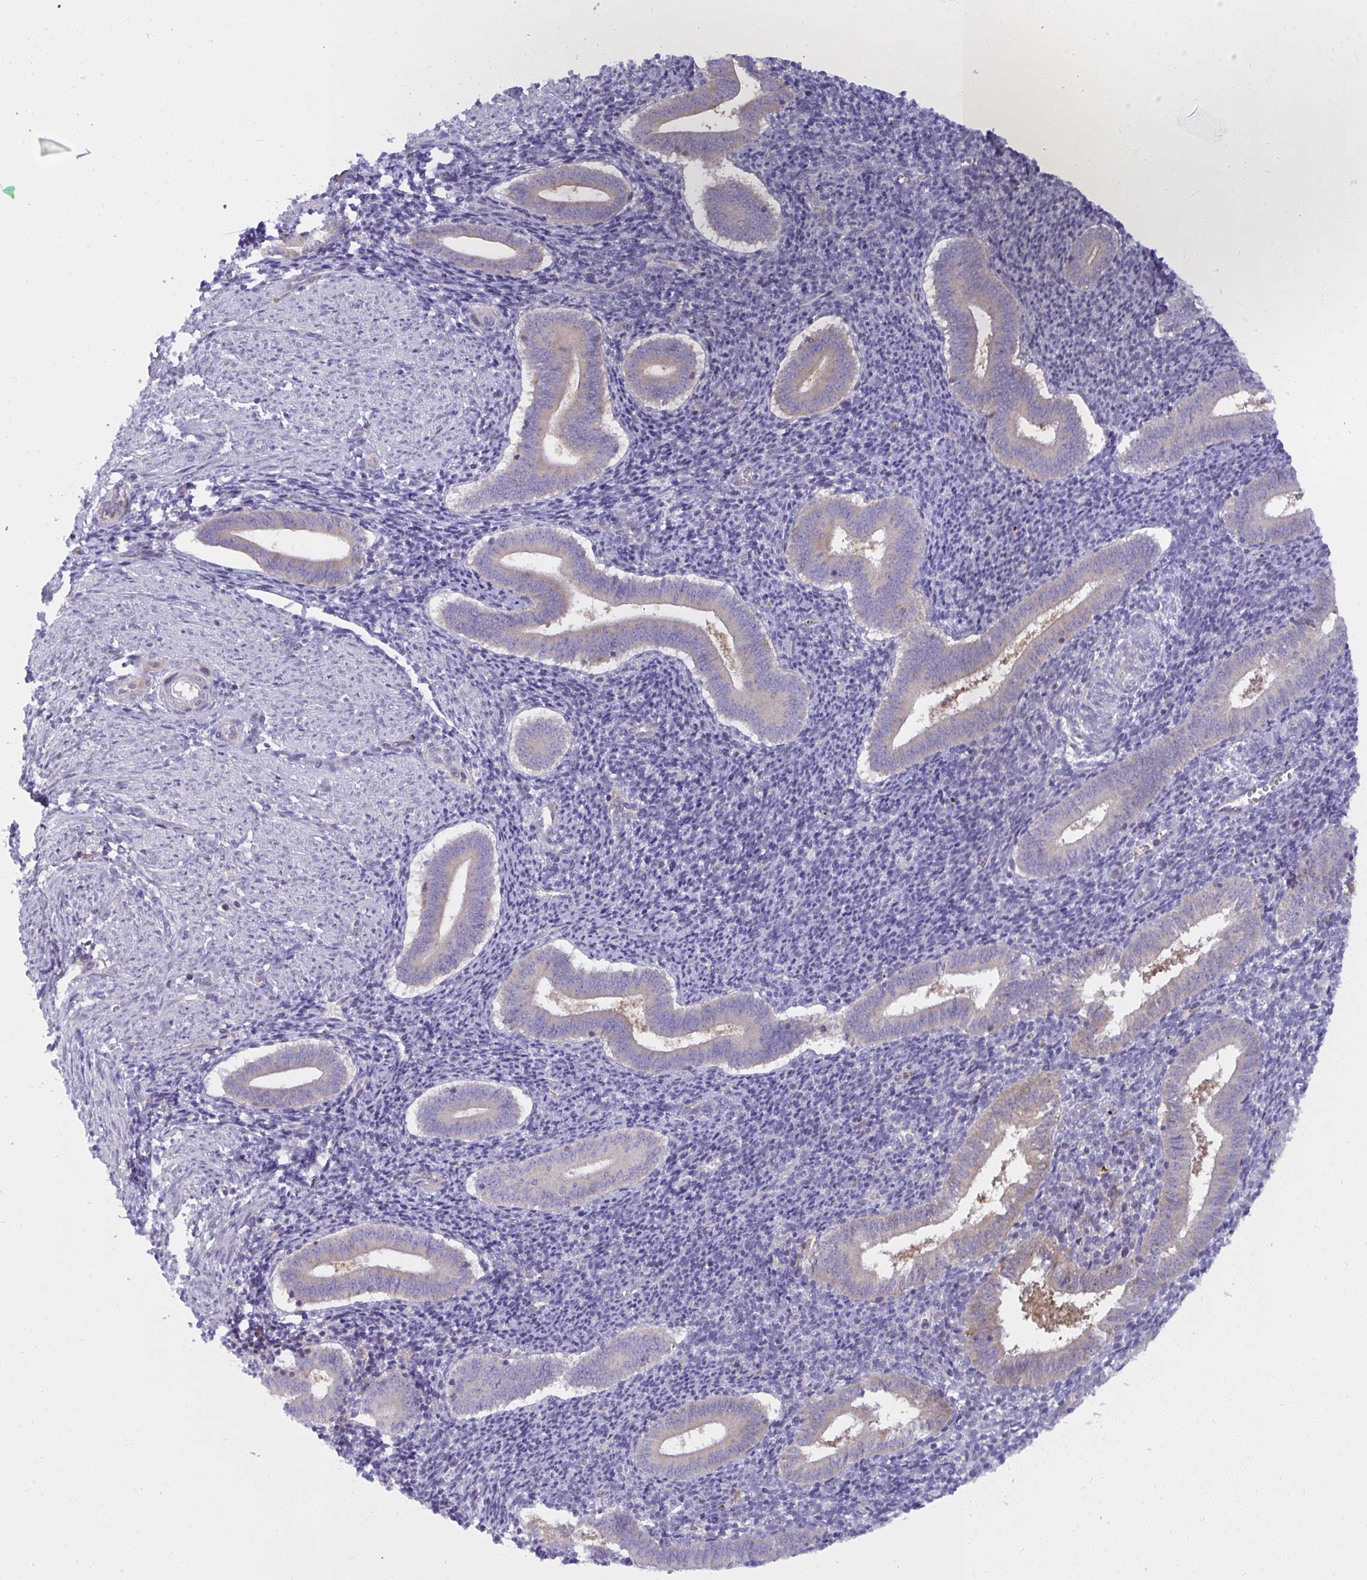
{"staining": {"intensity": "negative", "quantity": "none", "location": "none"}, "tissue": "endometrium", "cell_type": "Cells in endometrial stroma", "image_type": "normal", "snomed": [{"axis": "morphology", "description": "Normal tissue, NOS"}, {"axis": "topography", "description": "Endometrium"}], "caption": "Benign endometrium was stained to show a protein in brown. There is no significant staining in cells in endometrial stroma. The staining was performed using DAB to visualize the protein expression in brown, while the nuclei were stained in blue with hematoxylin (Magnification: 20x).", "gene": "SLC30A6", "patient": {"sex": "female", "age": 25}}